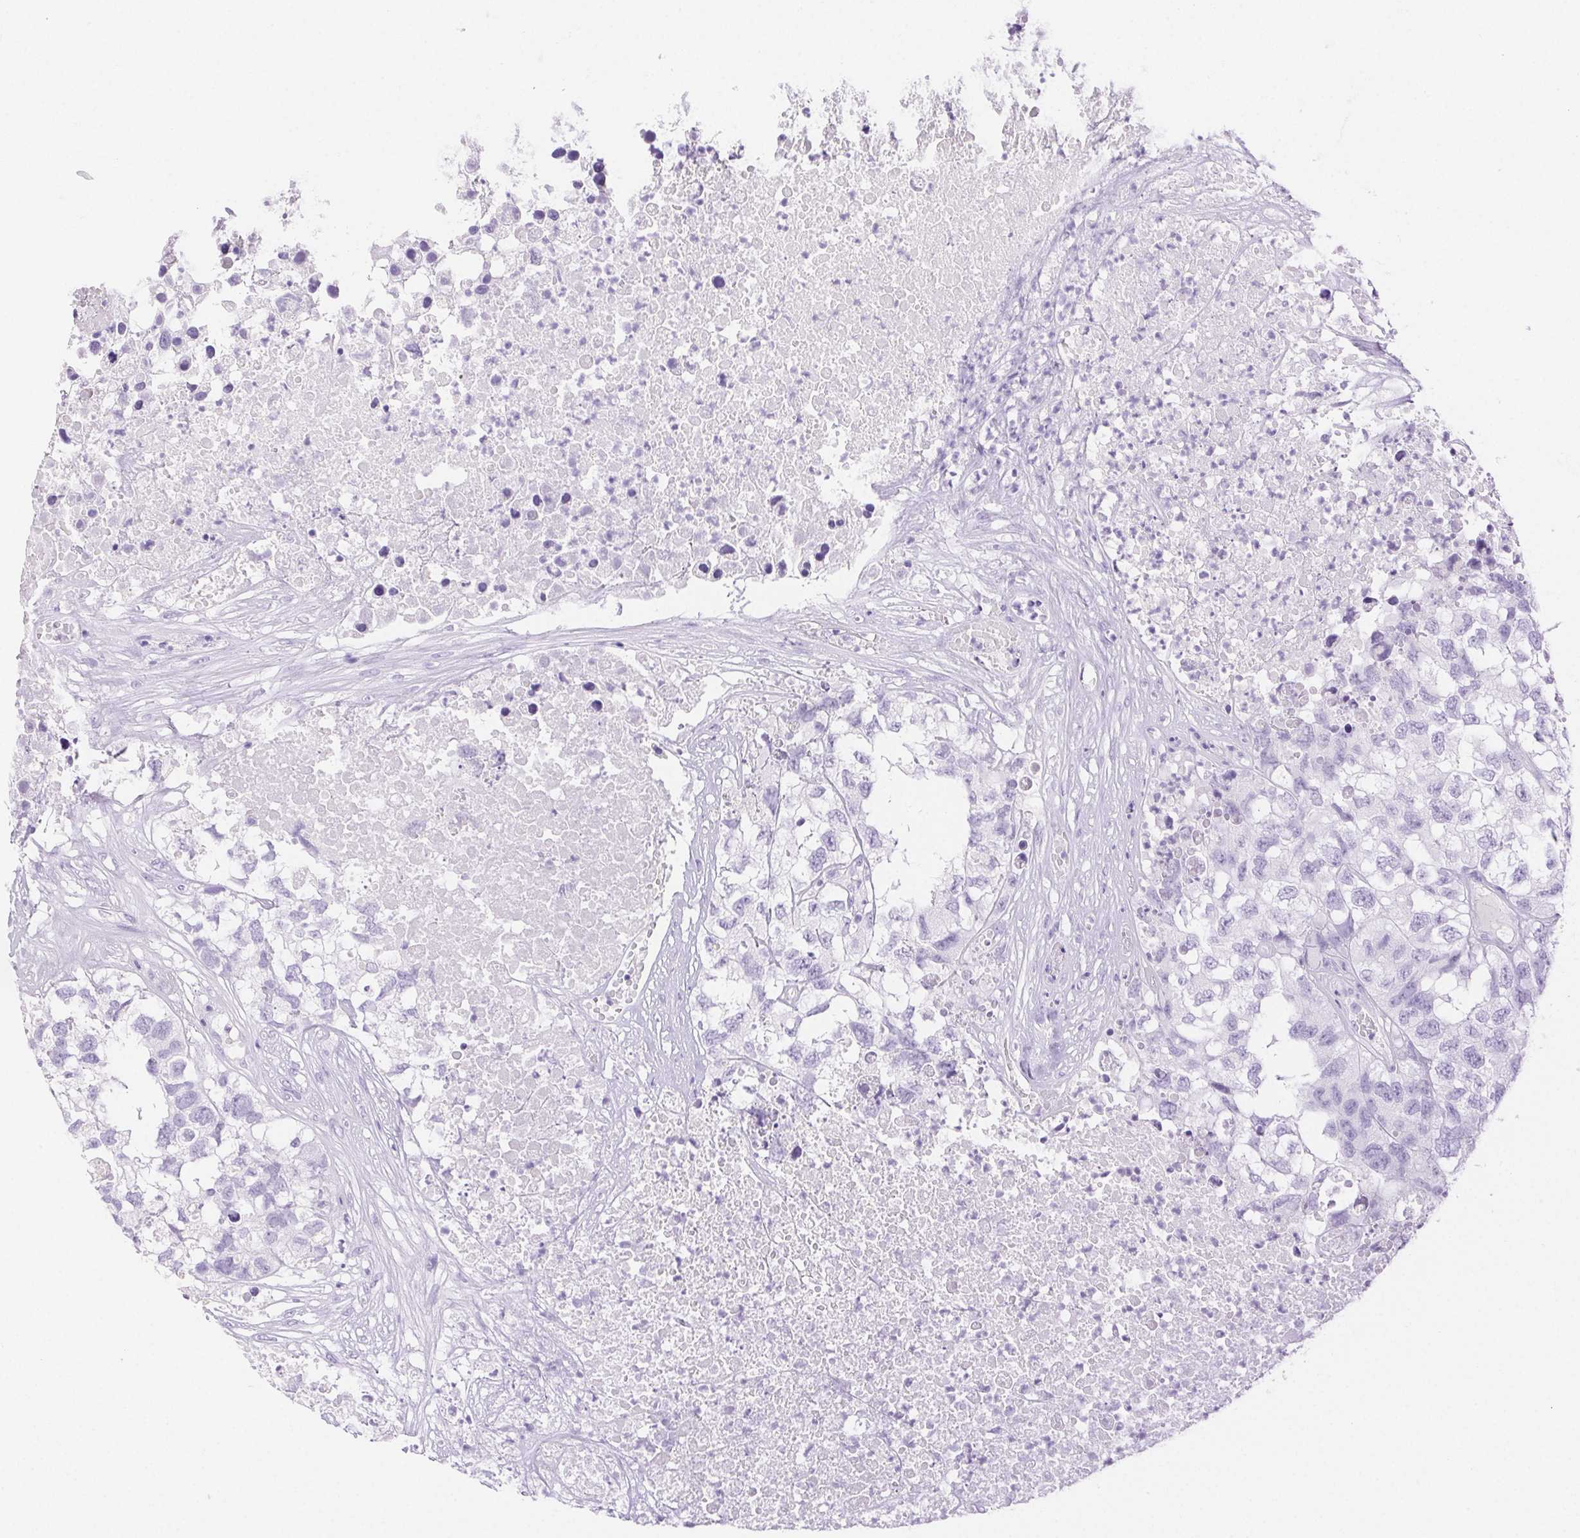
{"staining": {"intensity": "negative", "quantity": "none", "location": "none"}, "tissue": "testis cancer", "cell_type": "Tumor cells", "image_type": "cancer", "snomed": [{"axis": "morphology", "description": "Carcinoma, Embryonal, NOS"}, {"axis": "topography", "description": "Testis"}], "caption": "Tumor cells show no significant protein staining in testis cancer.", "gene": "SPACA4", "patient": {"sex": "male", "age": 83}}